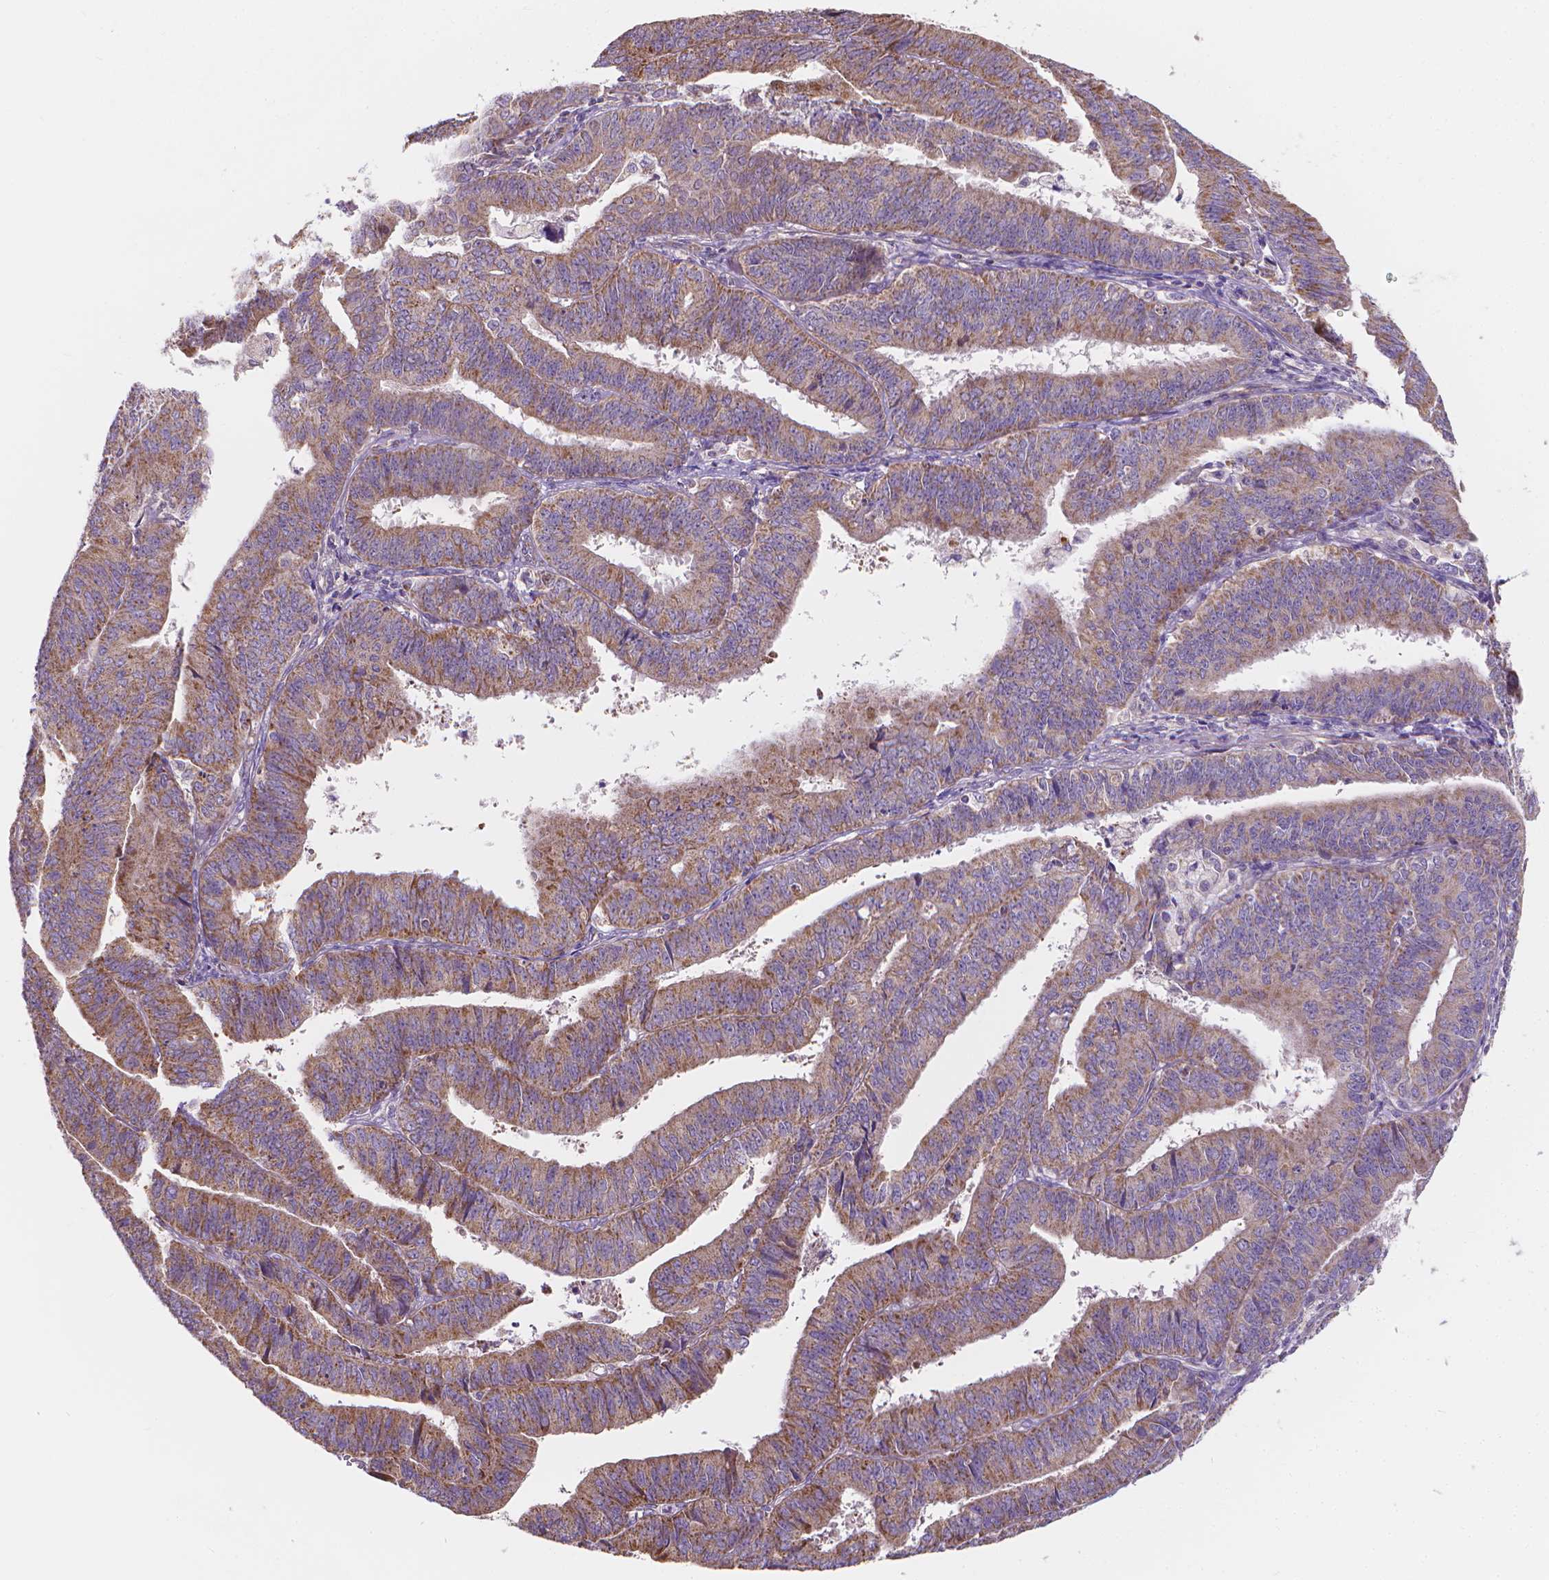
{"staining": {"intensity": "weak", "quantity": ">75%", "location": "cytoplasmic/membranous"}, "tissue": "endometrial cancer", "cell_type": "Tumor cells", "image_type": "cancer", "snomed": [{"axis": "morphology", "description": "Adenocarcinoma, NOS"}, {"axis": "topography", "description": "Endometrium"}], "caption": "Endometrial cancer stained with a protein marker reveals weak staining in tumor cells.", "gene": "SNCAIP", "patient": {"sex": "female", "age": 73}}